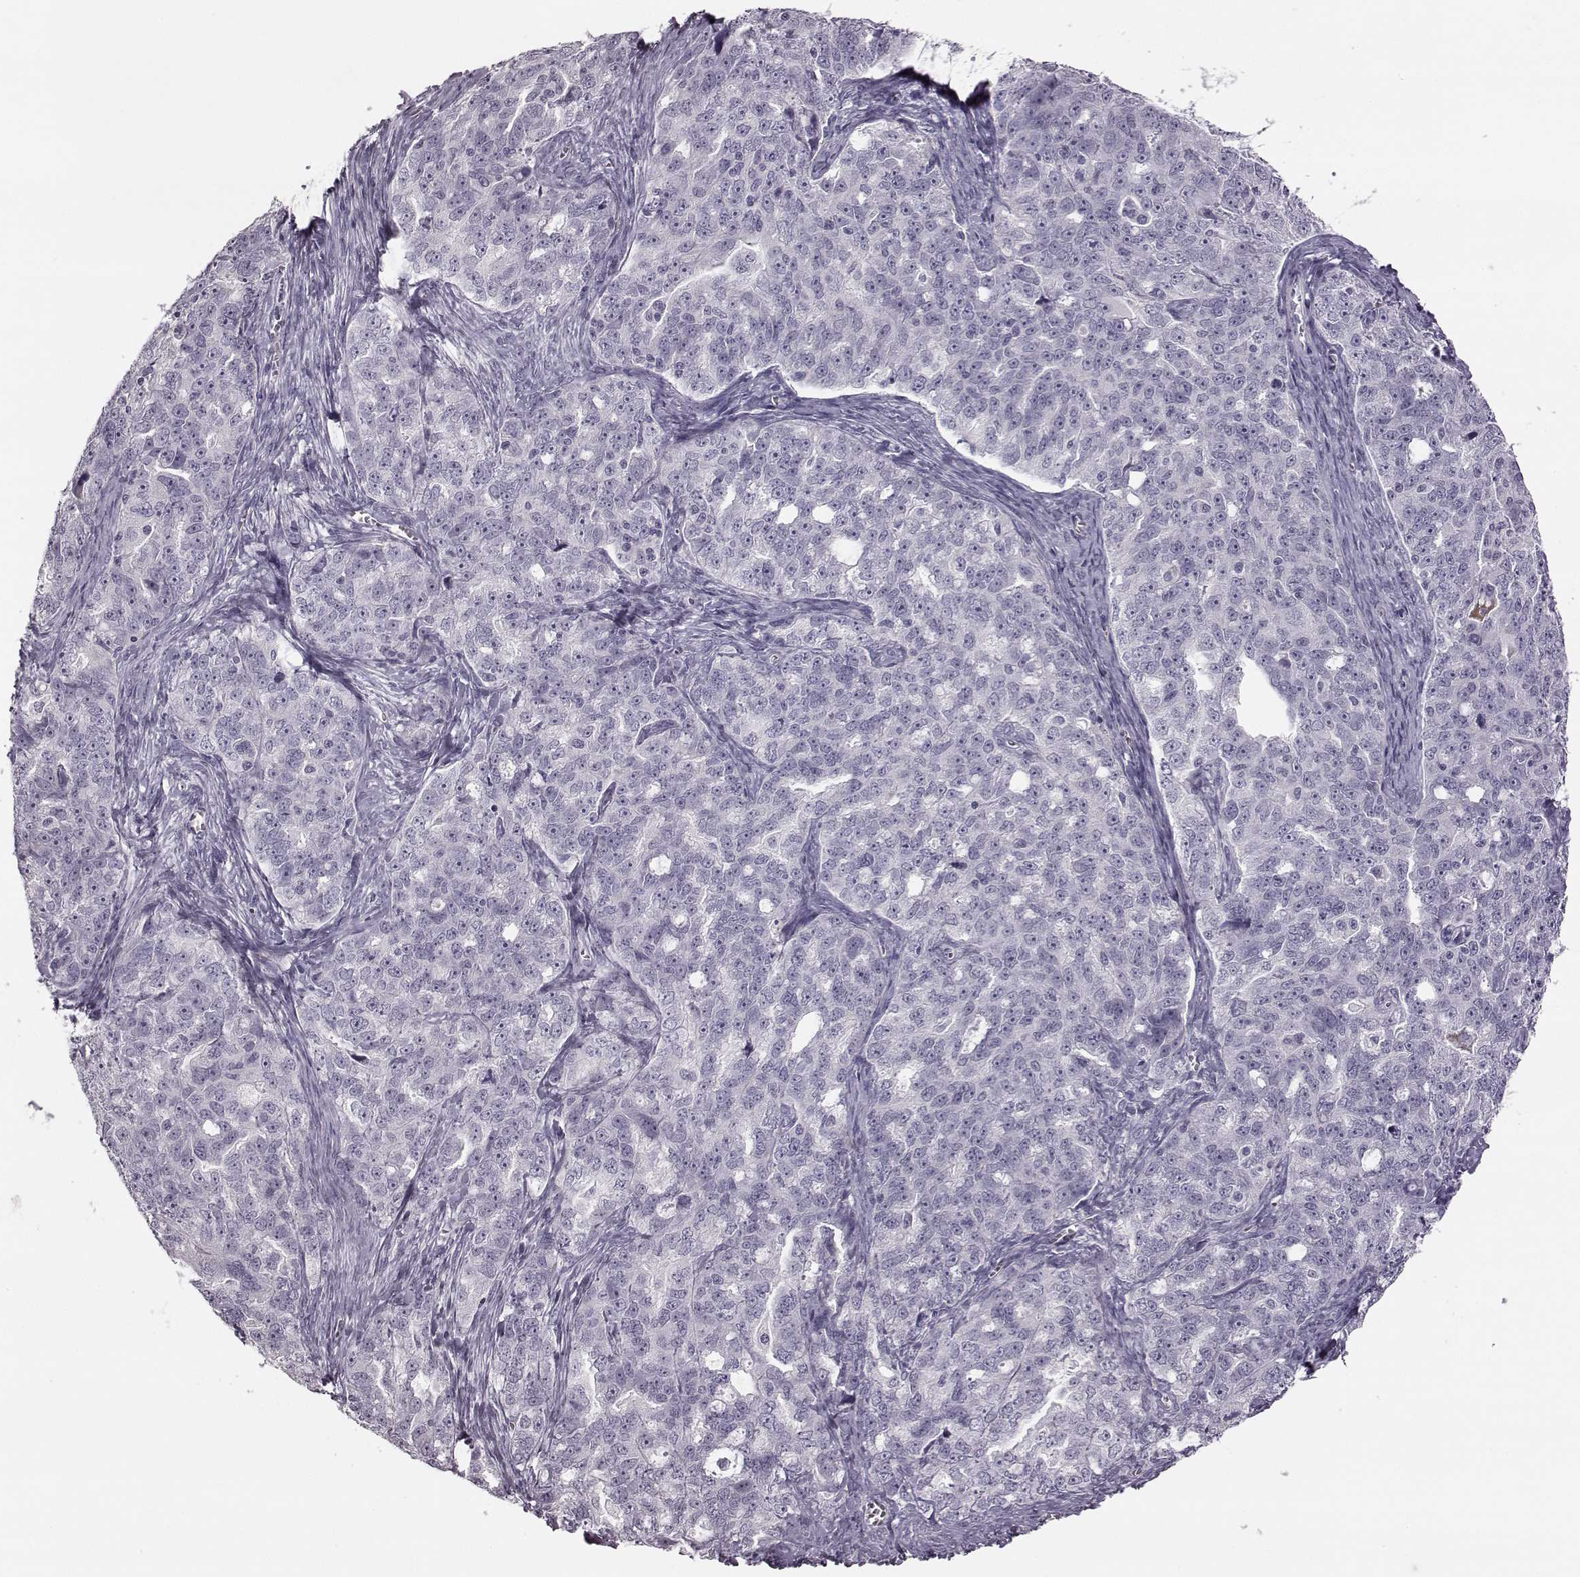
{"staining": {"intensity": "negative", "quantity": "none", "location": "none"}, "tissue": "ovarian cancer", "cell_type": "Tumor cells", "image_type": "cancer", "snomed": [{"axis": "morphology", "description": "Cystadenocarcinoma, serous, NOS"}, {"axis": "topography", "description": "Ovary"}], "caption": "This is an IHC image of human serous cystadenocarcinoma (ovarian). There is no expression in tumor cells.", "gene": "ZNF433", "patient": {"sex": "female", "age": 51}}